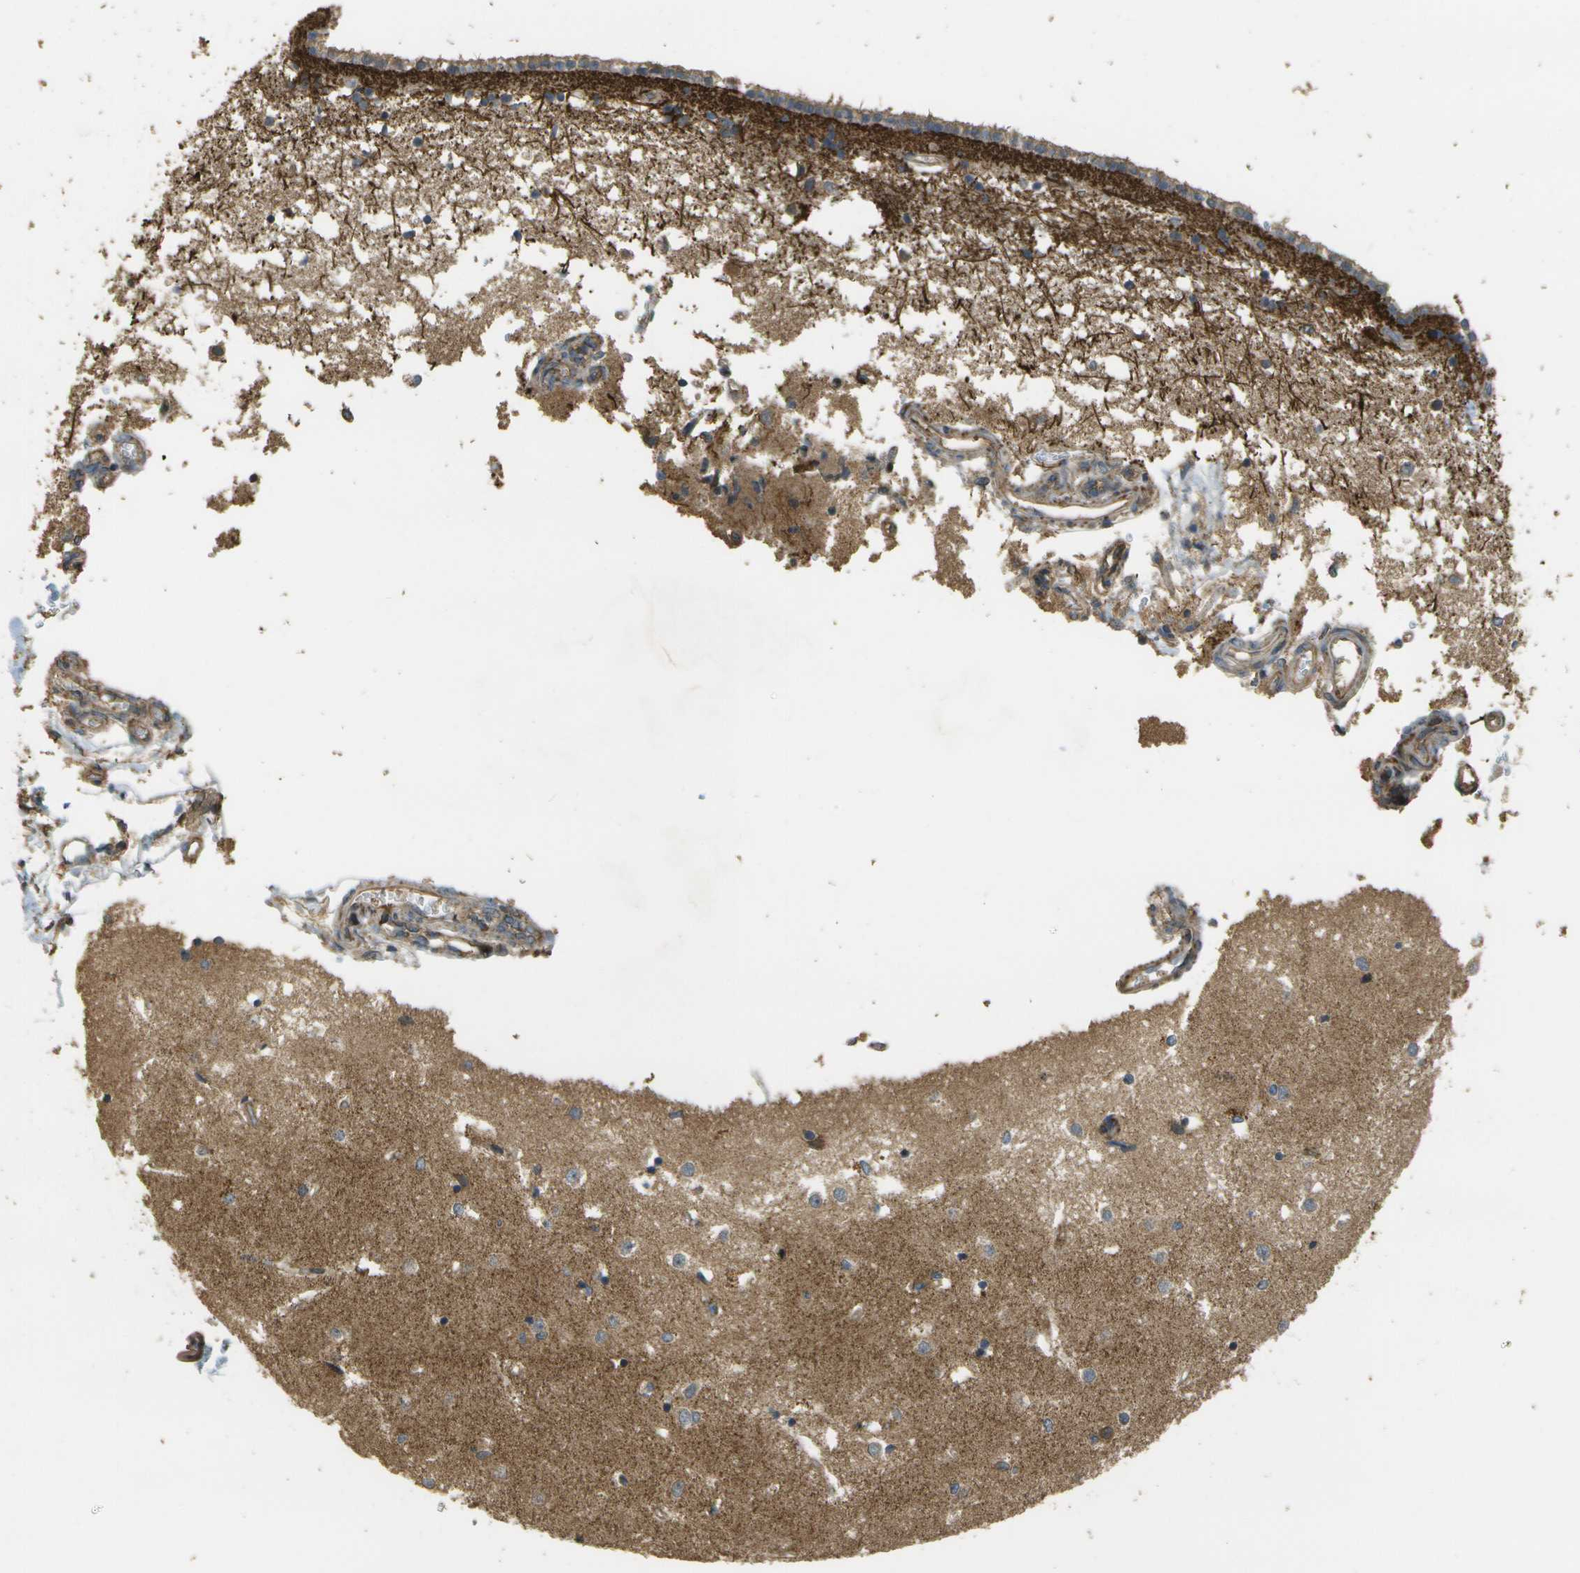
{"staining": {"intensity": "moderate", "quantity": "<25%", "location": "cytoplasmic/membranous"}, "tissue": "caudate", "cell_type": "Glial cells", "image_type": "normal", "snomed": [{"axis": "morphology", "description": "Normal tissue, NOS"}, {"axis": "topography", "description": "Lateral ventricle wall"}], "caption": "Immunohistochemical staining of unremarkable caudate demonstrates moderate cytoplasmic/membranous protein positivity in approximately <25% of glial cells. The staining was performed using DAB, with brown indicating positive protein expression. Nuclei are stained blue with hematoxylin.", "gene": "LRP12", "patient": {"sex": "male", "age": 45}}